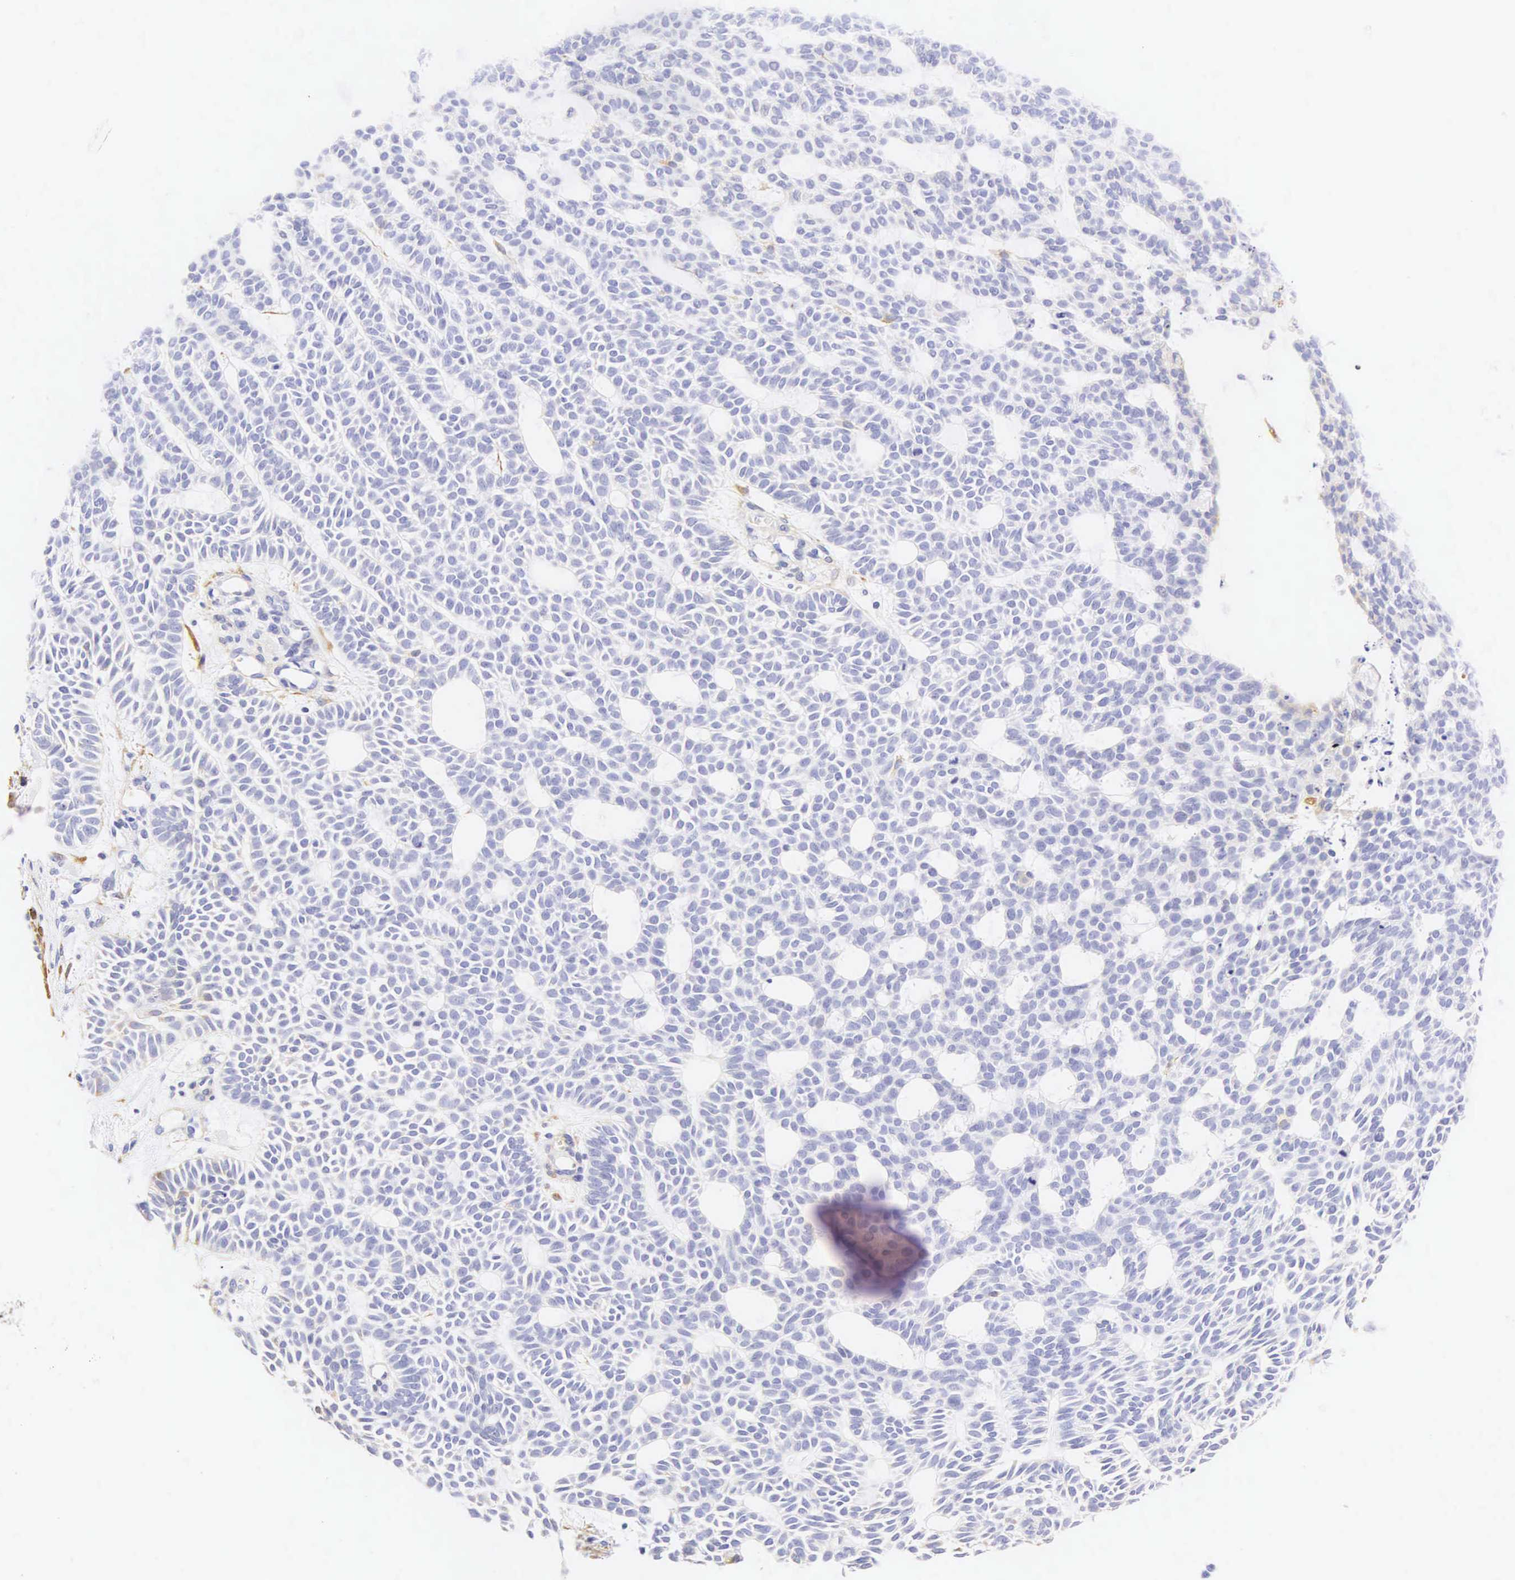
{"staining": {"intensity": "negative", "quantity": "none", "location": "none"}, "tissue": "skin cancer", "cell_type": "Tumor cells", "image_type": "cancer", "snomed": [{"axis": "morphology", "description": "Basal cell carcinoma"}, {"axis": "topography", "description": "Skin"}], "caption": "An image of human skin basal cell carcinoma is negative for staining in tumor cells.", "gene": "CNN1", "patient": {"sex": "male", "age": 75}}